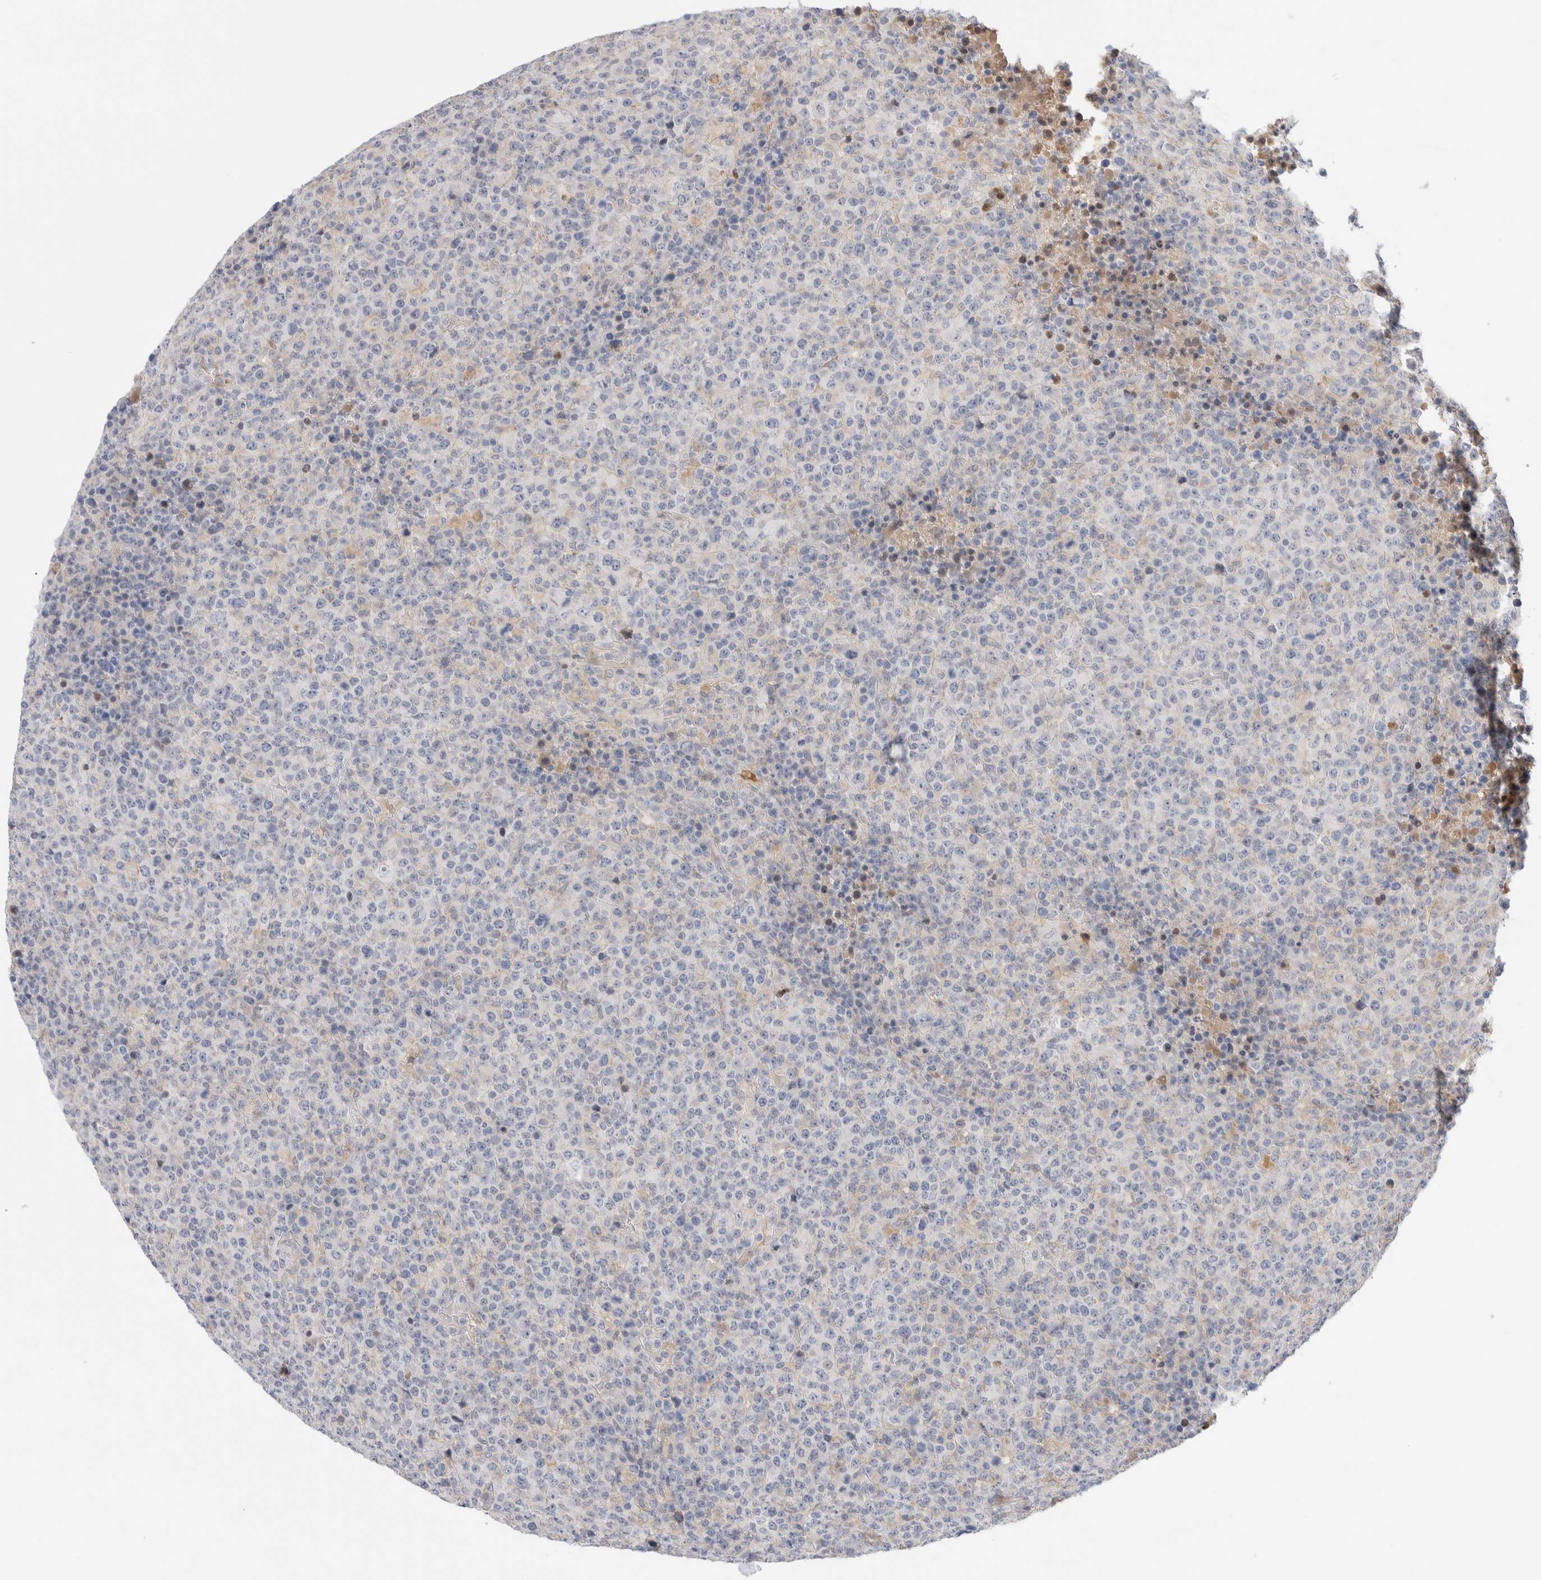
{"staining": {"intensity": "weak", "quantity": "<25%", "location": "cytoplasmic/membranous"}, "tissue": "lymphoma", "cell_type": "Tumor cells", "image_type": "cancer", "snomed": [{"axis": "morphology", "description": "Malignant lymphoma, non-Hodgkin's type, High grade"}, {"axis": "topography", "description": "Lymph node"}], "caption": "The micrograph demonstrates no staining of tumor cells in malignant lymphoma, non-Hodgkin's type (high-grade).", "gene": "DNAJB6", "patient": {"sex": "male", "age": 13}}